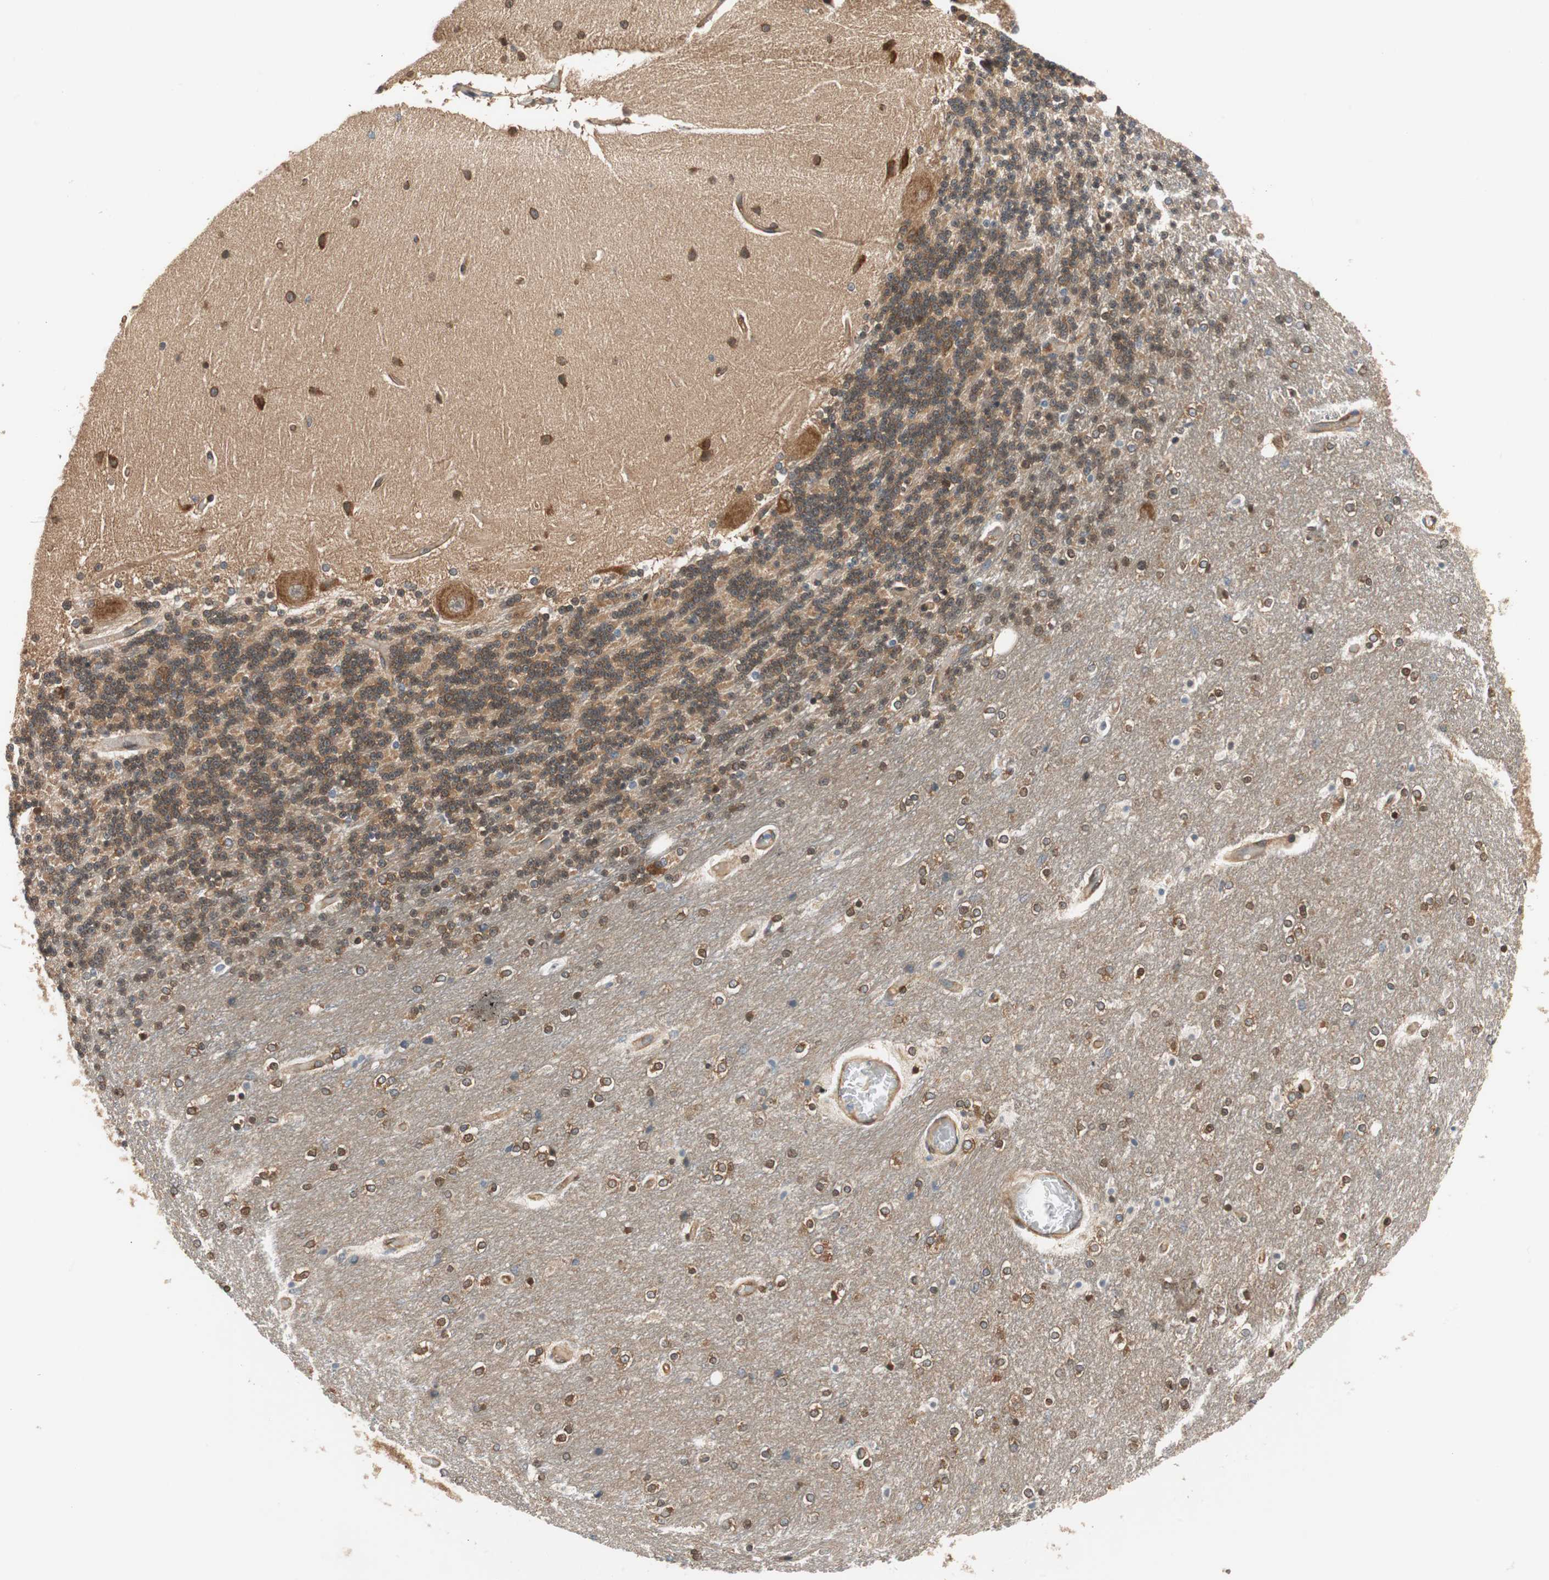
{"staining": {"intensity": "moderate", "quantity": ">75%", "location": "cytoplasmic/membranous,nuclear"}, "tissue": "cerebellum", "cell_type": "Cells in granular layer", "image_type": "normal", "snomed": [{"axis": "morphology", "description": "Normal tissue, NOS"}, {"axis": "topography", "description": "Cerebellum"}], "caption": "A brown stain labels moderate cytoplasmic/membranous,nuclear expression of a protein in cells in granular layer of benign cerebellum. (Stains: DAB in brown, nuclei in blue, Microscopy: brightfield microscopy at high magnification).", "gene": "WASL", "patient": {"sex": "female", "age": 54}}